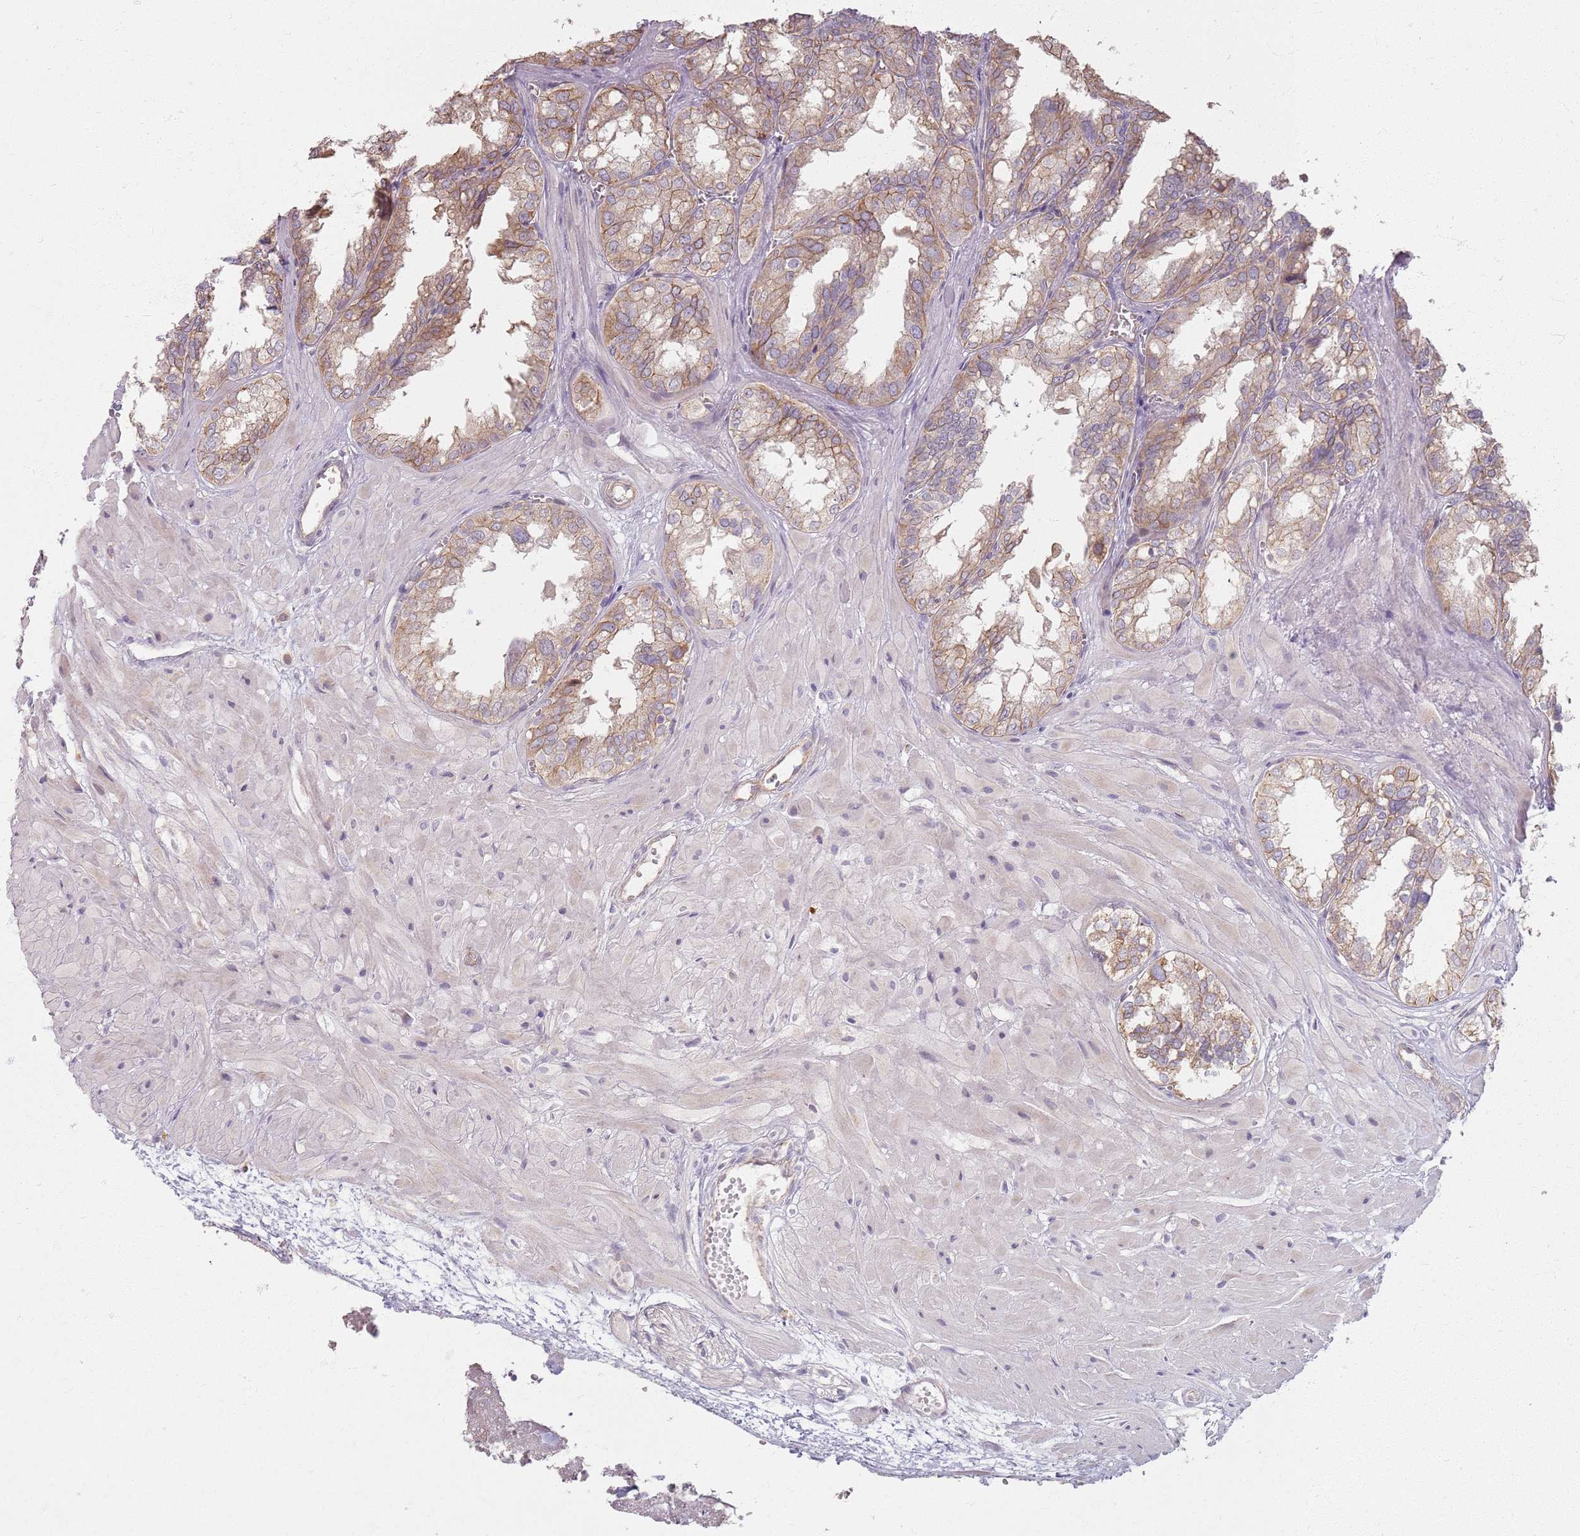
{"staining": {"intensity": "moderate", "quantity": ">75%", "location": "cytoplasmic/membranous"}, "tissue": "seminal vesicle", "cell_type": "Glandular cells", "image_type": "normal", "snomed": [{"axis": "morphology", "description": "Normal tissue, NOS"}, {"axis": "topography", "description": "Prostate"}, {"axis": "topography", "description": "Seminal veicle"}], "caption": "Approximately >75% of glandular cells in benign human seminal vesicle show moderate cytoplasmic/membranous protein expression as visualized by brown immunohistochemical staining.", "gene": "KCNA5", "patient": {"sex": "male", "age": 51}}